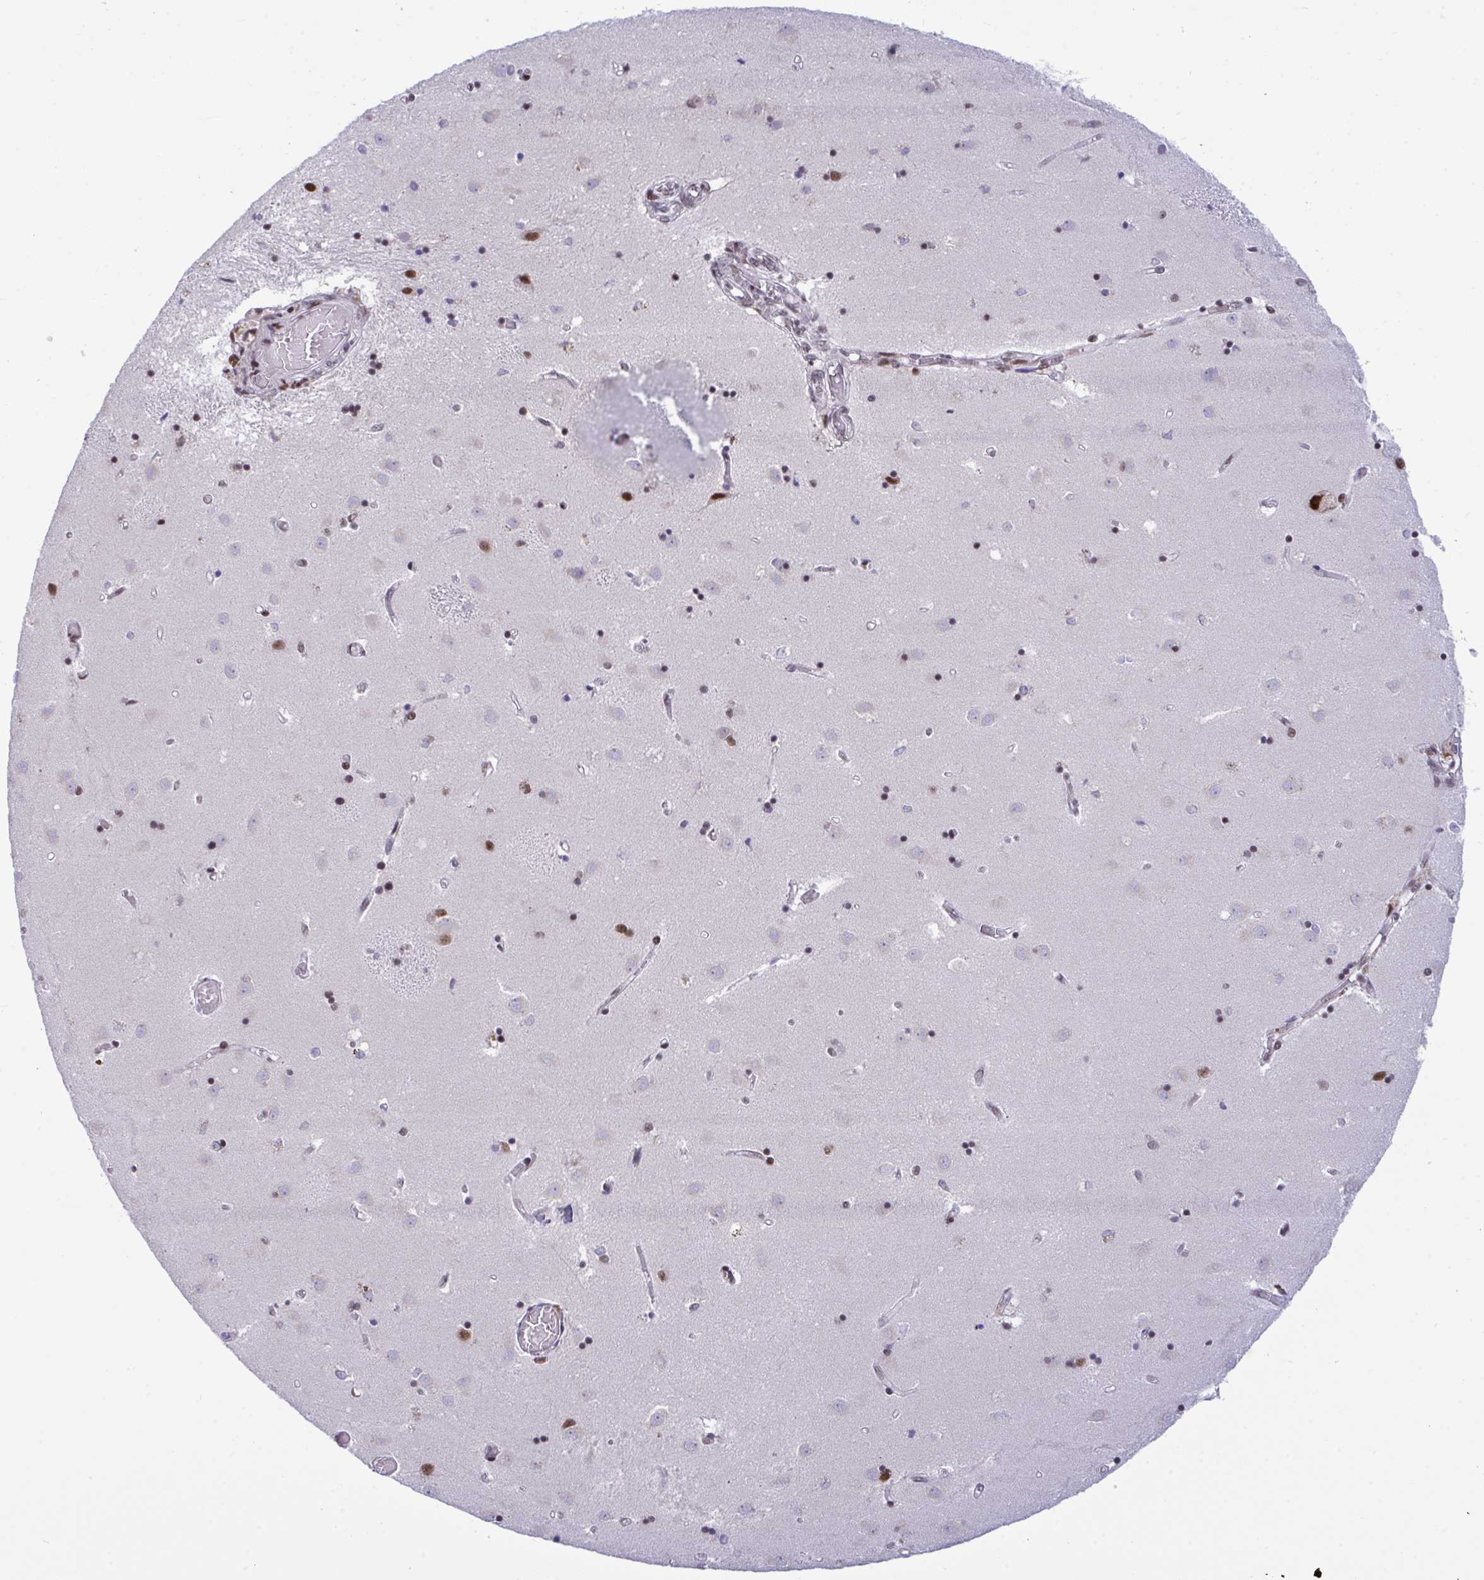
{"staining": {"intensity": "negative", "quantity": "none", "location": "none"}, "tissue": "caudate", "cell_type": "Glial cells", "image_type": "normal", "snomed": [{"axis": "morphology", "description": "Normal tissue, NOS"}, {"axis": "topography", "description": "Lateral ventricle wall"}], "caption": "An image of caudate stained for a protein displays no brown staining in glial cells. (Stains: DAB immunohistochemistry (IHC) with hematoxylin counter stain, Microscopy: brightfield microscopy at high magnification).", "gene": "WBP11", "patient": {"sex": "male", "age": 54}}